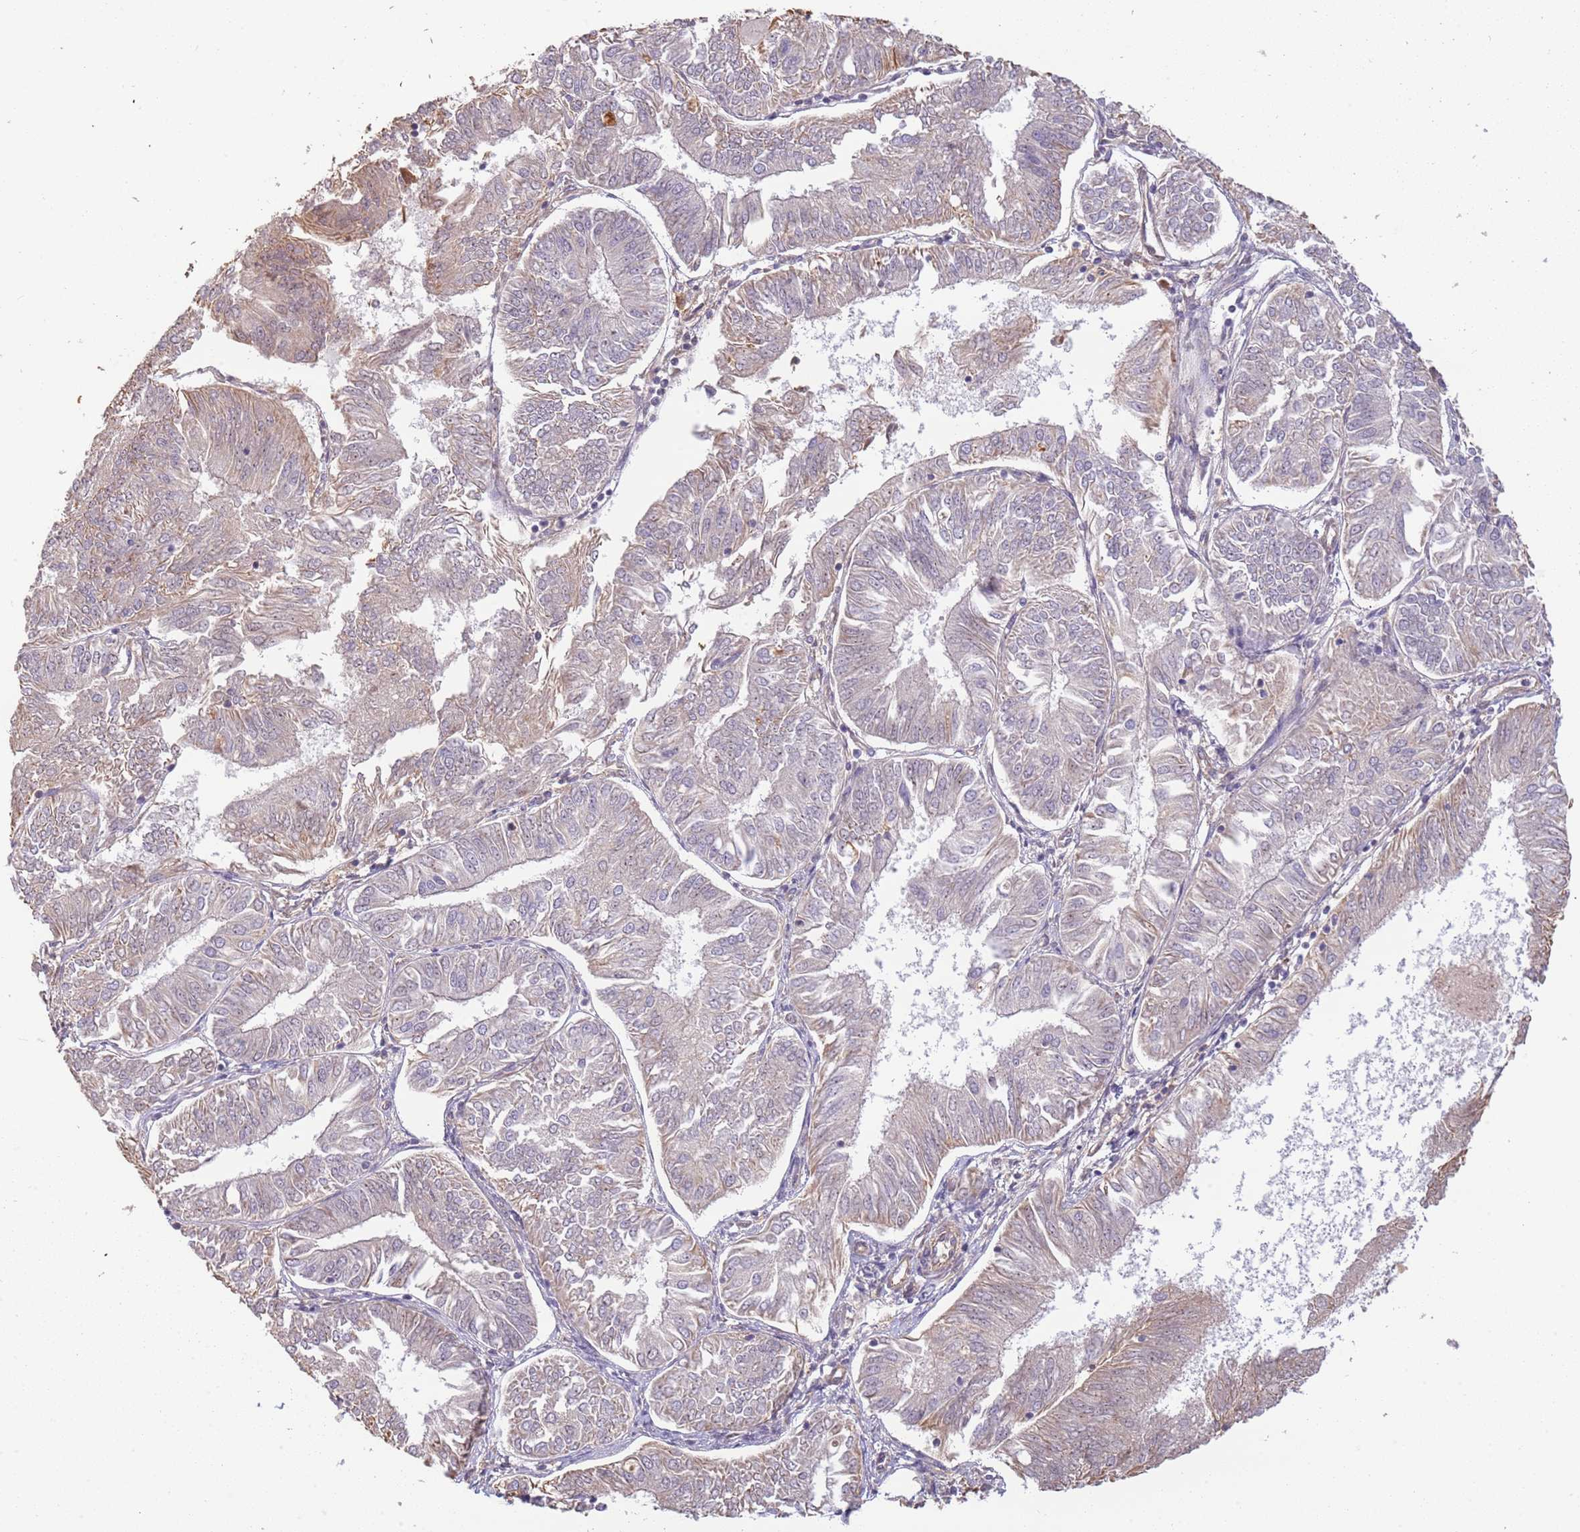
{"staining": {"intensity": "moderate", "quantity": "<25%", "location": "cytoplasmic/membranous"}, "tissue": "endometrial cancer", "cell_type": "Tumor cells", "image_type": "cancer", "snomed": [{"axis": "morphology", "description": "Adenocarcinoma, NOS"}, {"axis": "topography", "description": "Endometrium"}], "caption": "IHC histopathology image of human endometrial cancer stained for a protein (brown), which reveals low levels of moderate cytoplasmic/membranous positivity in approximately <25% of tumor cells.", "gene": "SURF2", "patient": {"sex": "female", "age": 58}}